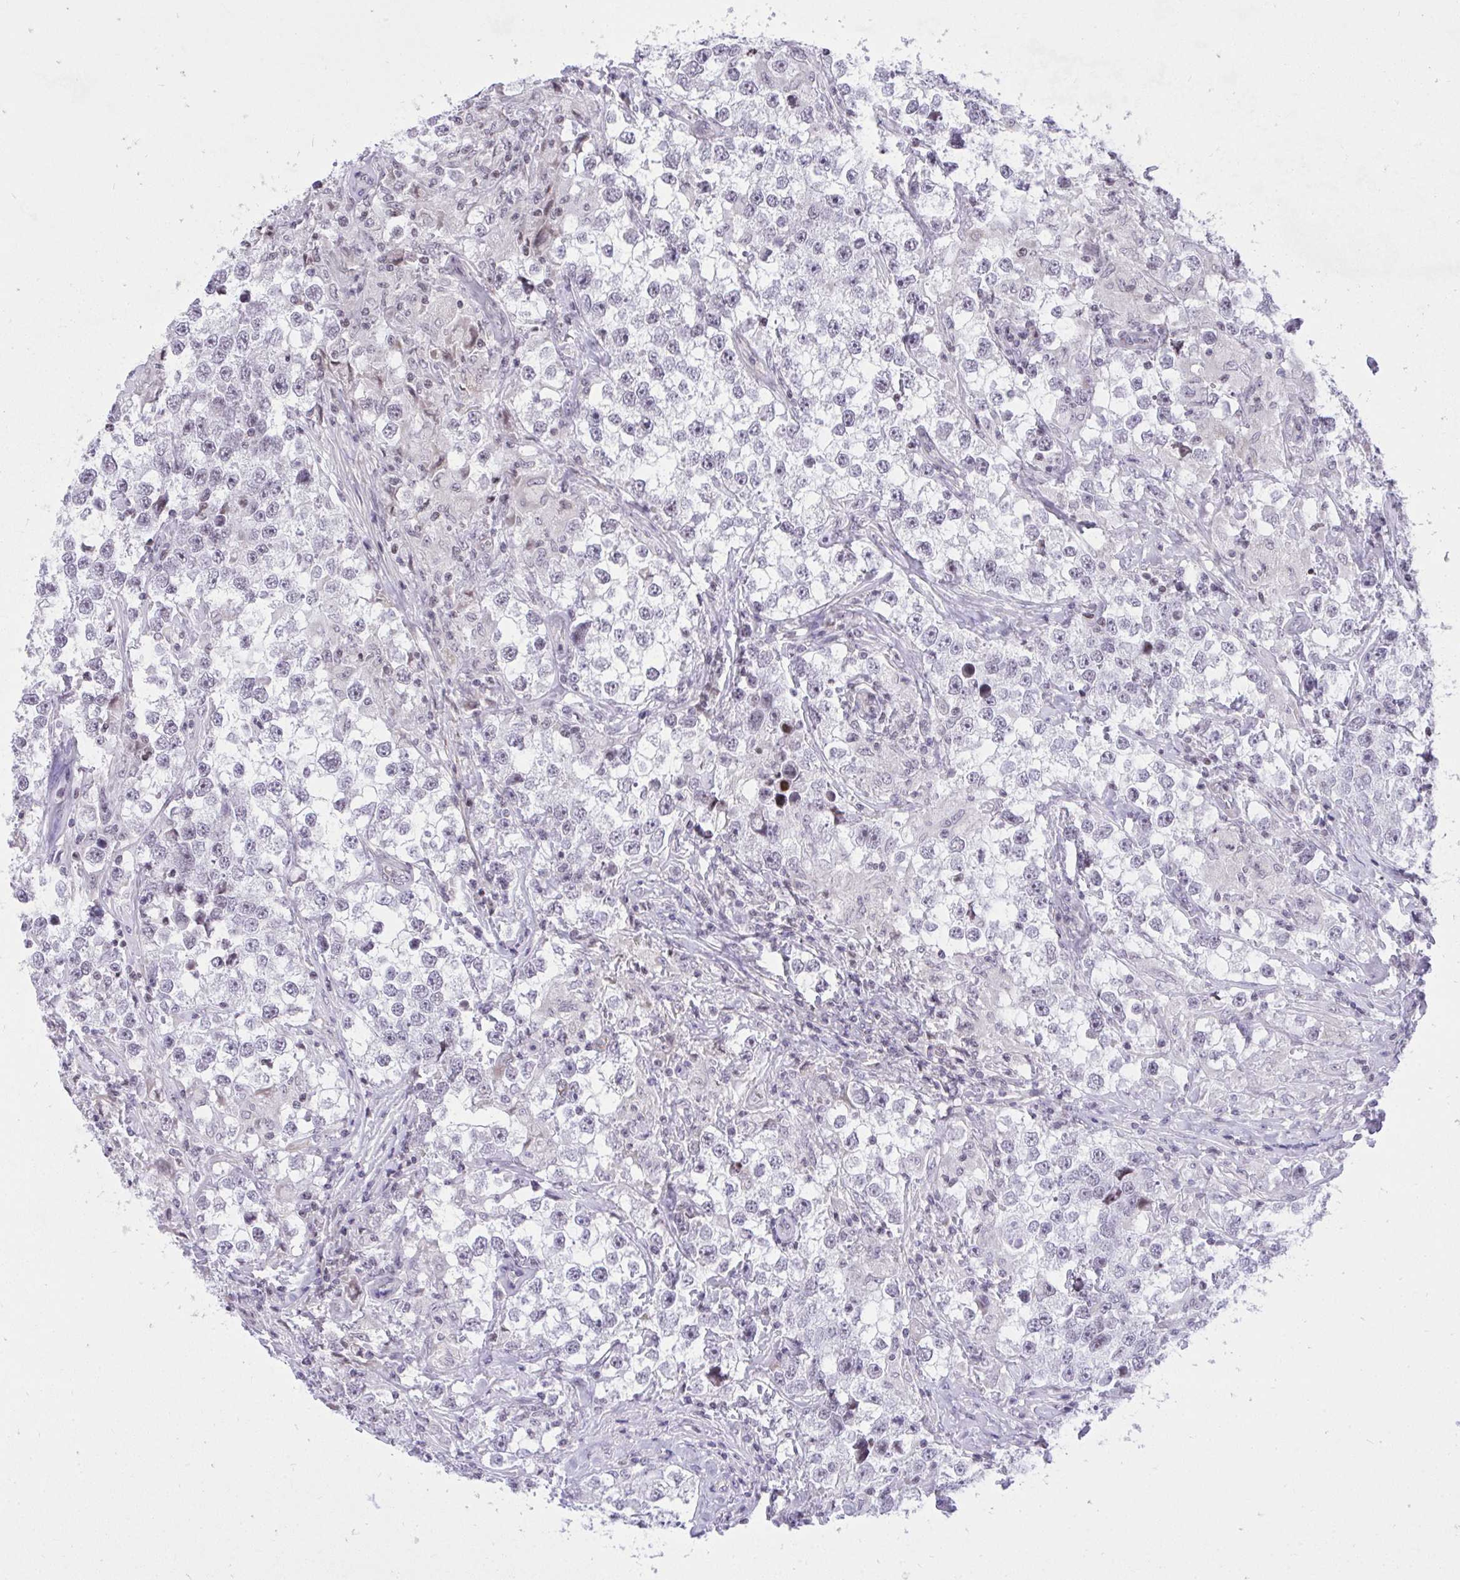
{"staining": {"intensity": "negative", "quantity": "none", "location": "none"}, "tissue": "testis cancer", "cell_type": "Tumor cells", "image_type": "cancer", "snomed": [{"axis": "morphology", "description": "Seminoma, NOS"}, {"axis": "topography", "description": "Testis"}], "caption": "High power microscopy histopathology image of an IHC image of testis cancer (seminoma), revealing no significant staining in tumor cells. Brightfield microscopy of immunohistochemistry stained with DAB (3,3'-diaminobenzidine) (brown) and hematoxylin (blue), captured at high magnification.", "gene": "KCNN4", "patient": {"sex": "male", "age": 46}}